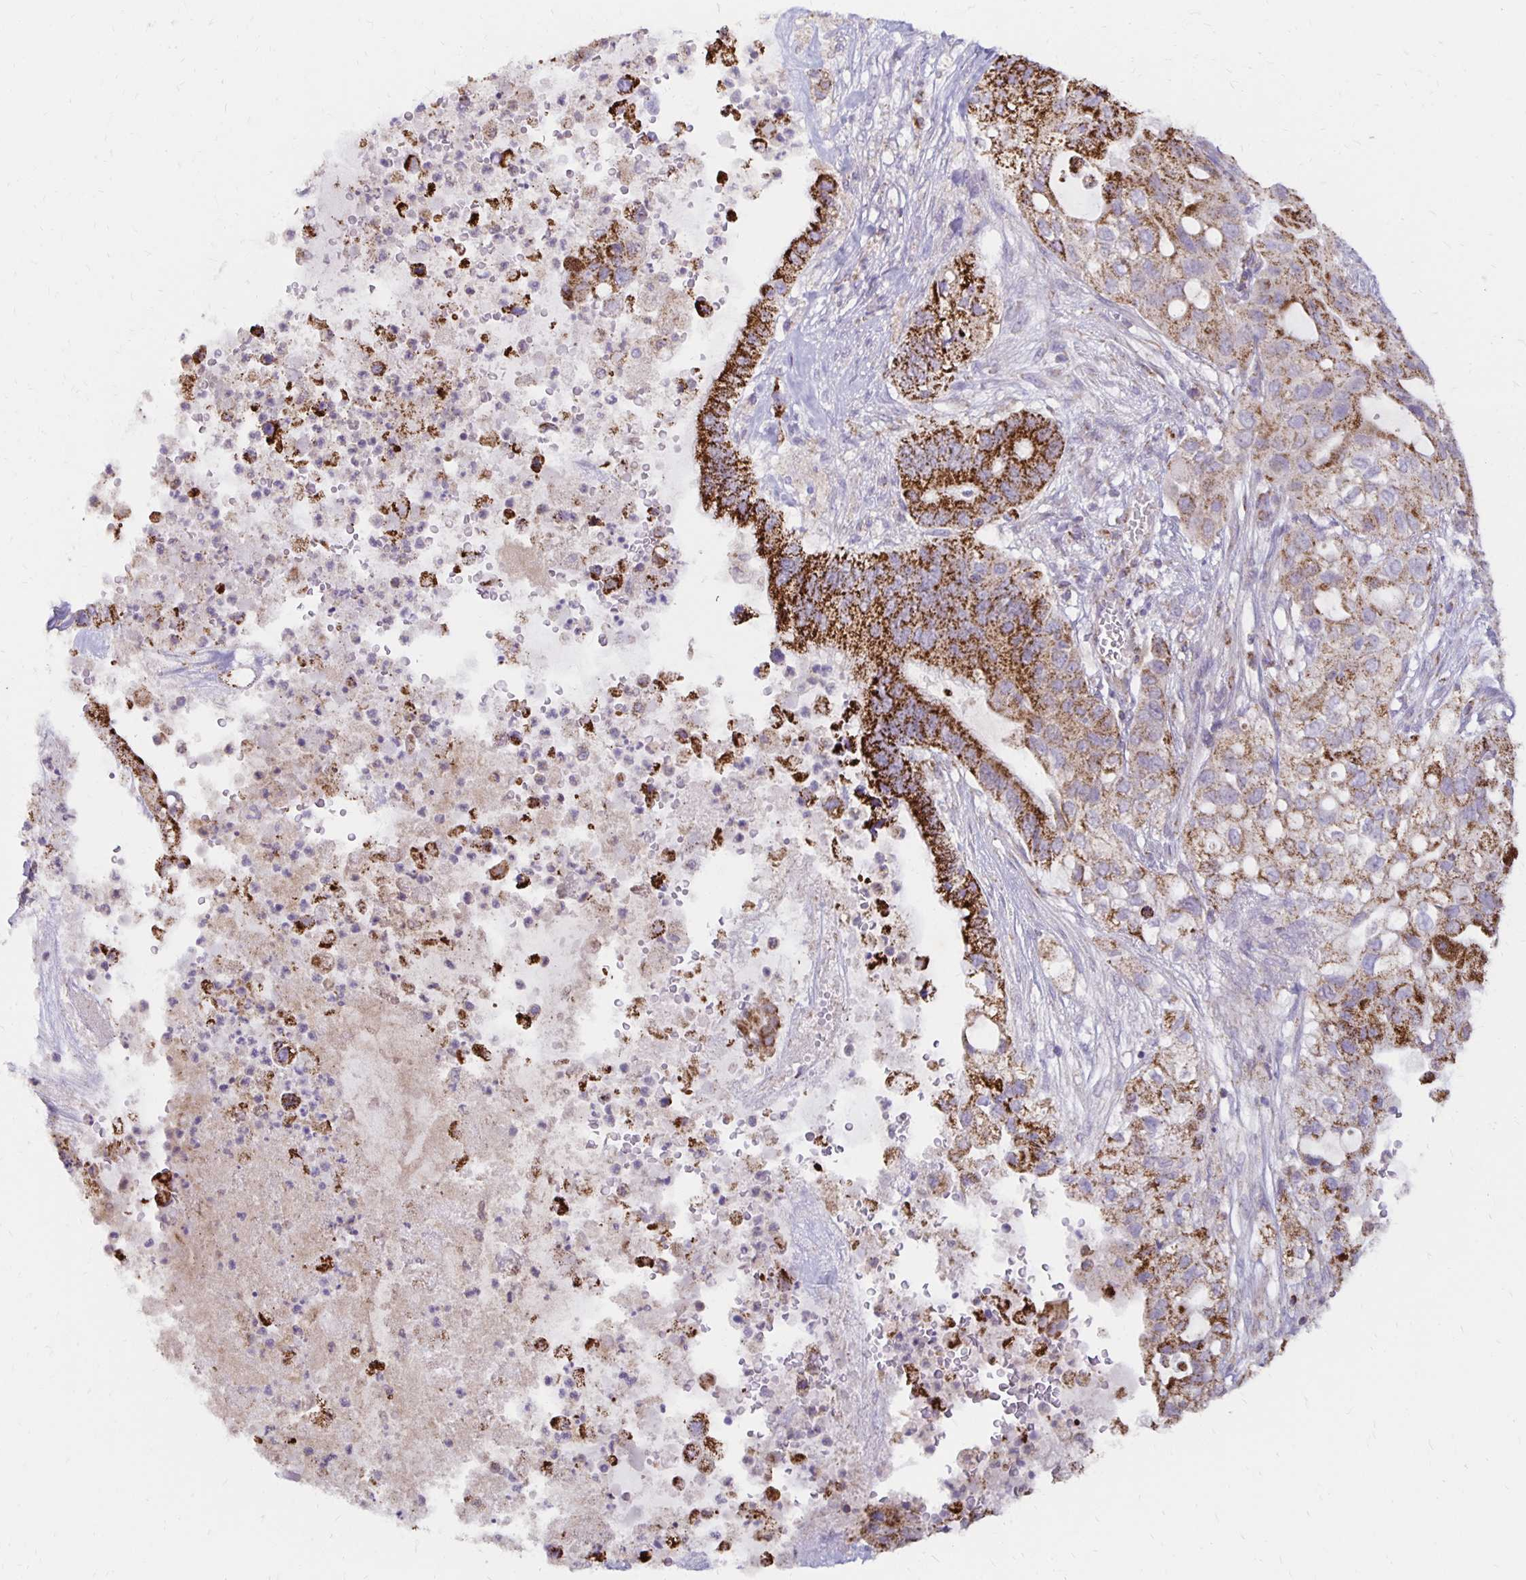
{"staining": {"intensity": "strong", "quantity": "25%-75%", "location": "cytoplasmic/membranous"}, "tissue": "pancreatic cancer", "cell_type": "Tumor cells", "image_type": "cancer", "snomed": [{"axis": "morphology", "description": "Adenocarcinoma, NOS"}, {"axis": "topography", "description": "Pancreas"}], "caption": "Adenocarcinoma (pancreatic) stained for a protein exhibits strong cytoplasmic/membranous positivity in tumor cells. The protein of interest is shown in brown color, while the nuclei are stained blue.", "gene": "IER3", "patient": {"sex": "female", "age": 72}}